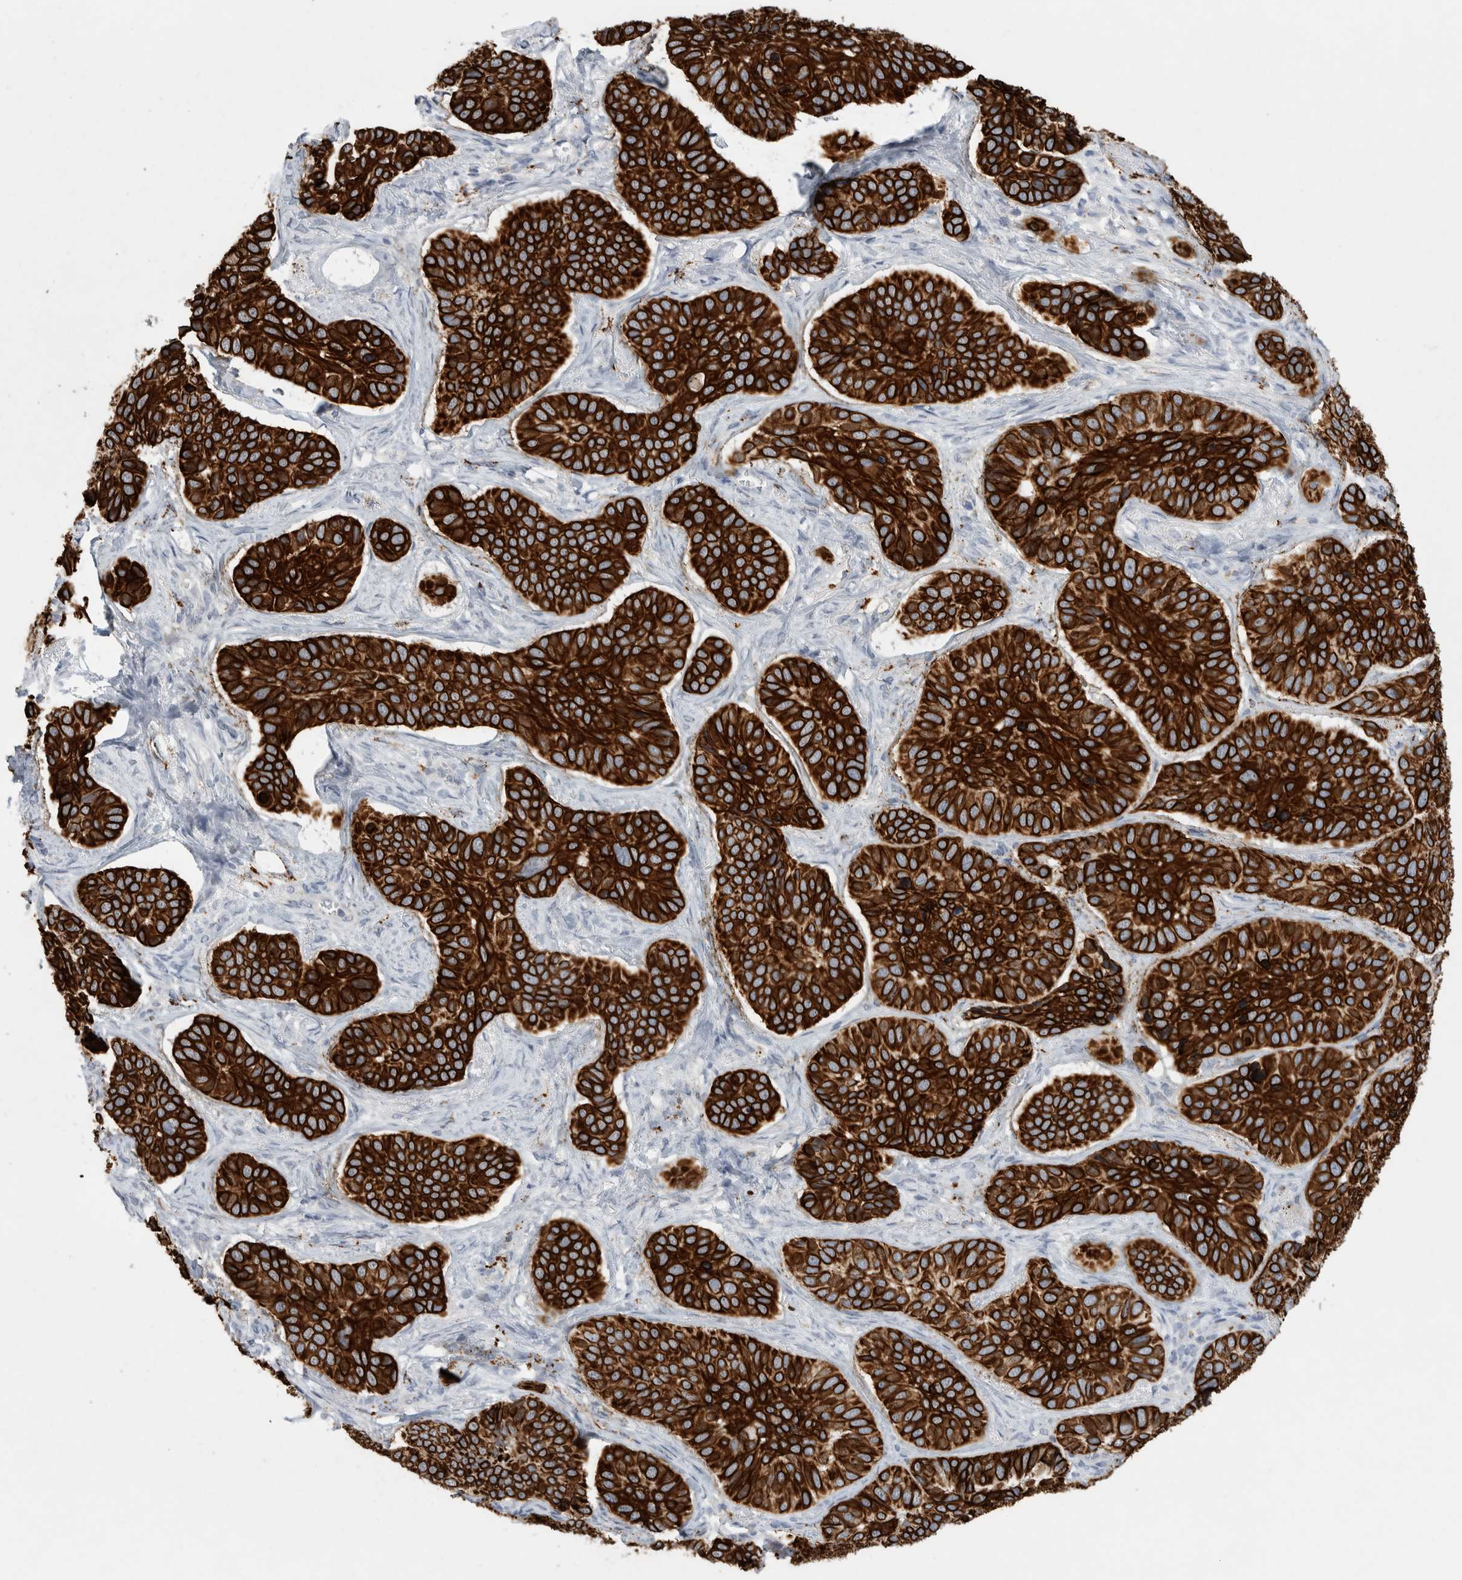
{"staining": {"intensity": "strong", "quantity": ">75%", "location": "cytoplasmic/membranous"}, "tissue": "skin cancer", "cell_type": "Tumor cells", "image_type": "cancer", "snomed": [{"axis": "morphology", "description": "Basal cell carcinoma"}, {"axis": "topography", "description": "Skin"}], "caption": "A micrograph of skin basal cell carcinoma stained for a protein reveals strong cytoplasmic/membranous brown staining in tumor cells.", "gene": "GAA", "patient": {"sex": "male", "age": 62}}